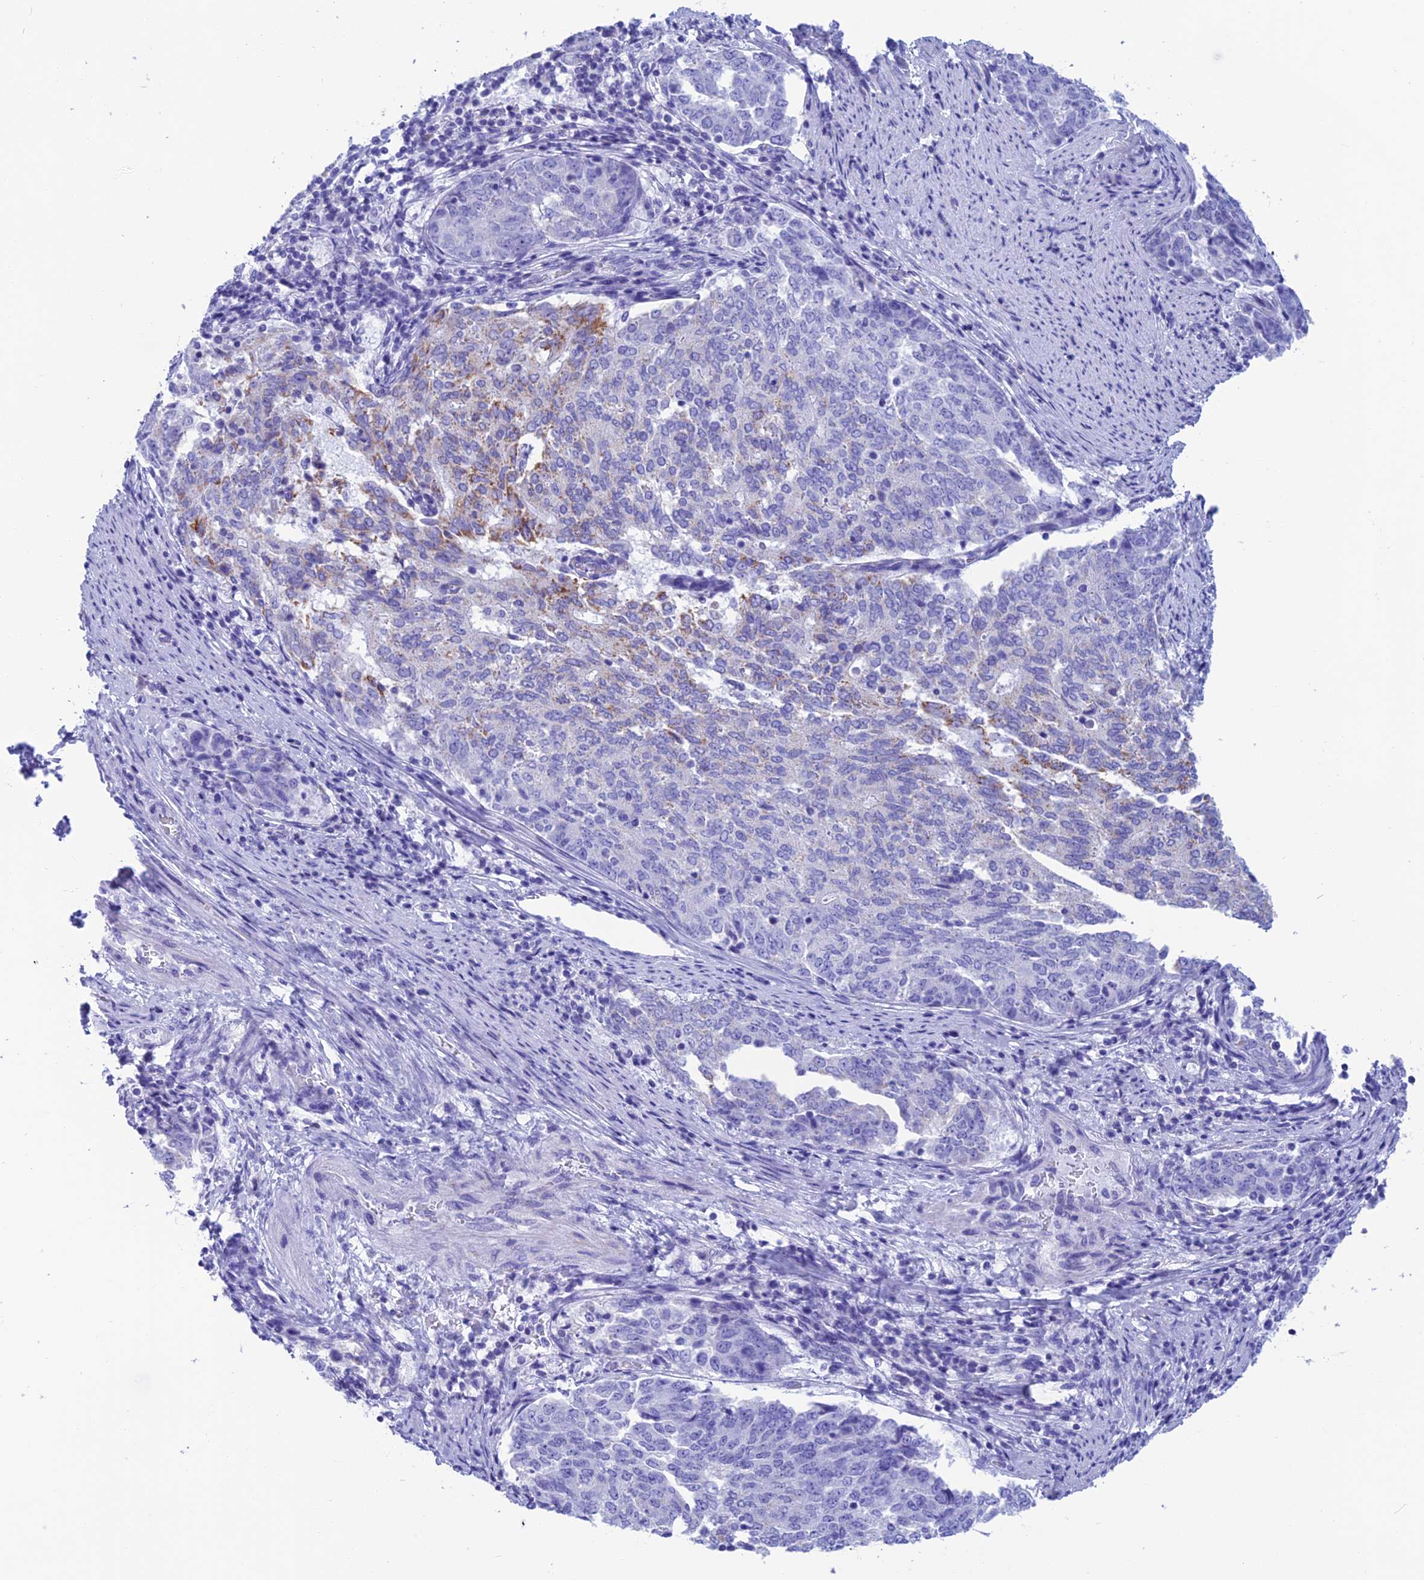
{"staining": {"intensity": "moderate", "quantity": "<25%", "location": "cytoplasmic/membranous"}, "tissue": "endometrial cancer", "cell_type": "Tumor cells", "image_type": "cancer", "snomed": [{"axis": "morphology", "description": "Adenocarcinoma, NOS"}, {"axis": "topography", "description": "Endometrium"}], "caption": "Endometrial cancer (adenocarcinoma) stained with DAB (3,3'-diaminobenzidine) immunohistochemistry demonstrates low levels of moderate cytoplasmic/membranous staining in about <25% of tumor cells.", "gene": "NXPE4", "patient": {"sex": "female", "age": 80}}